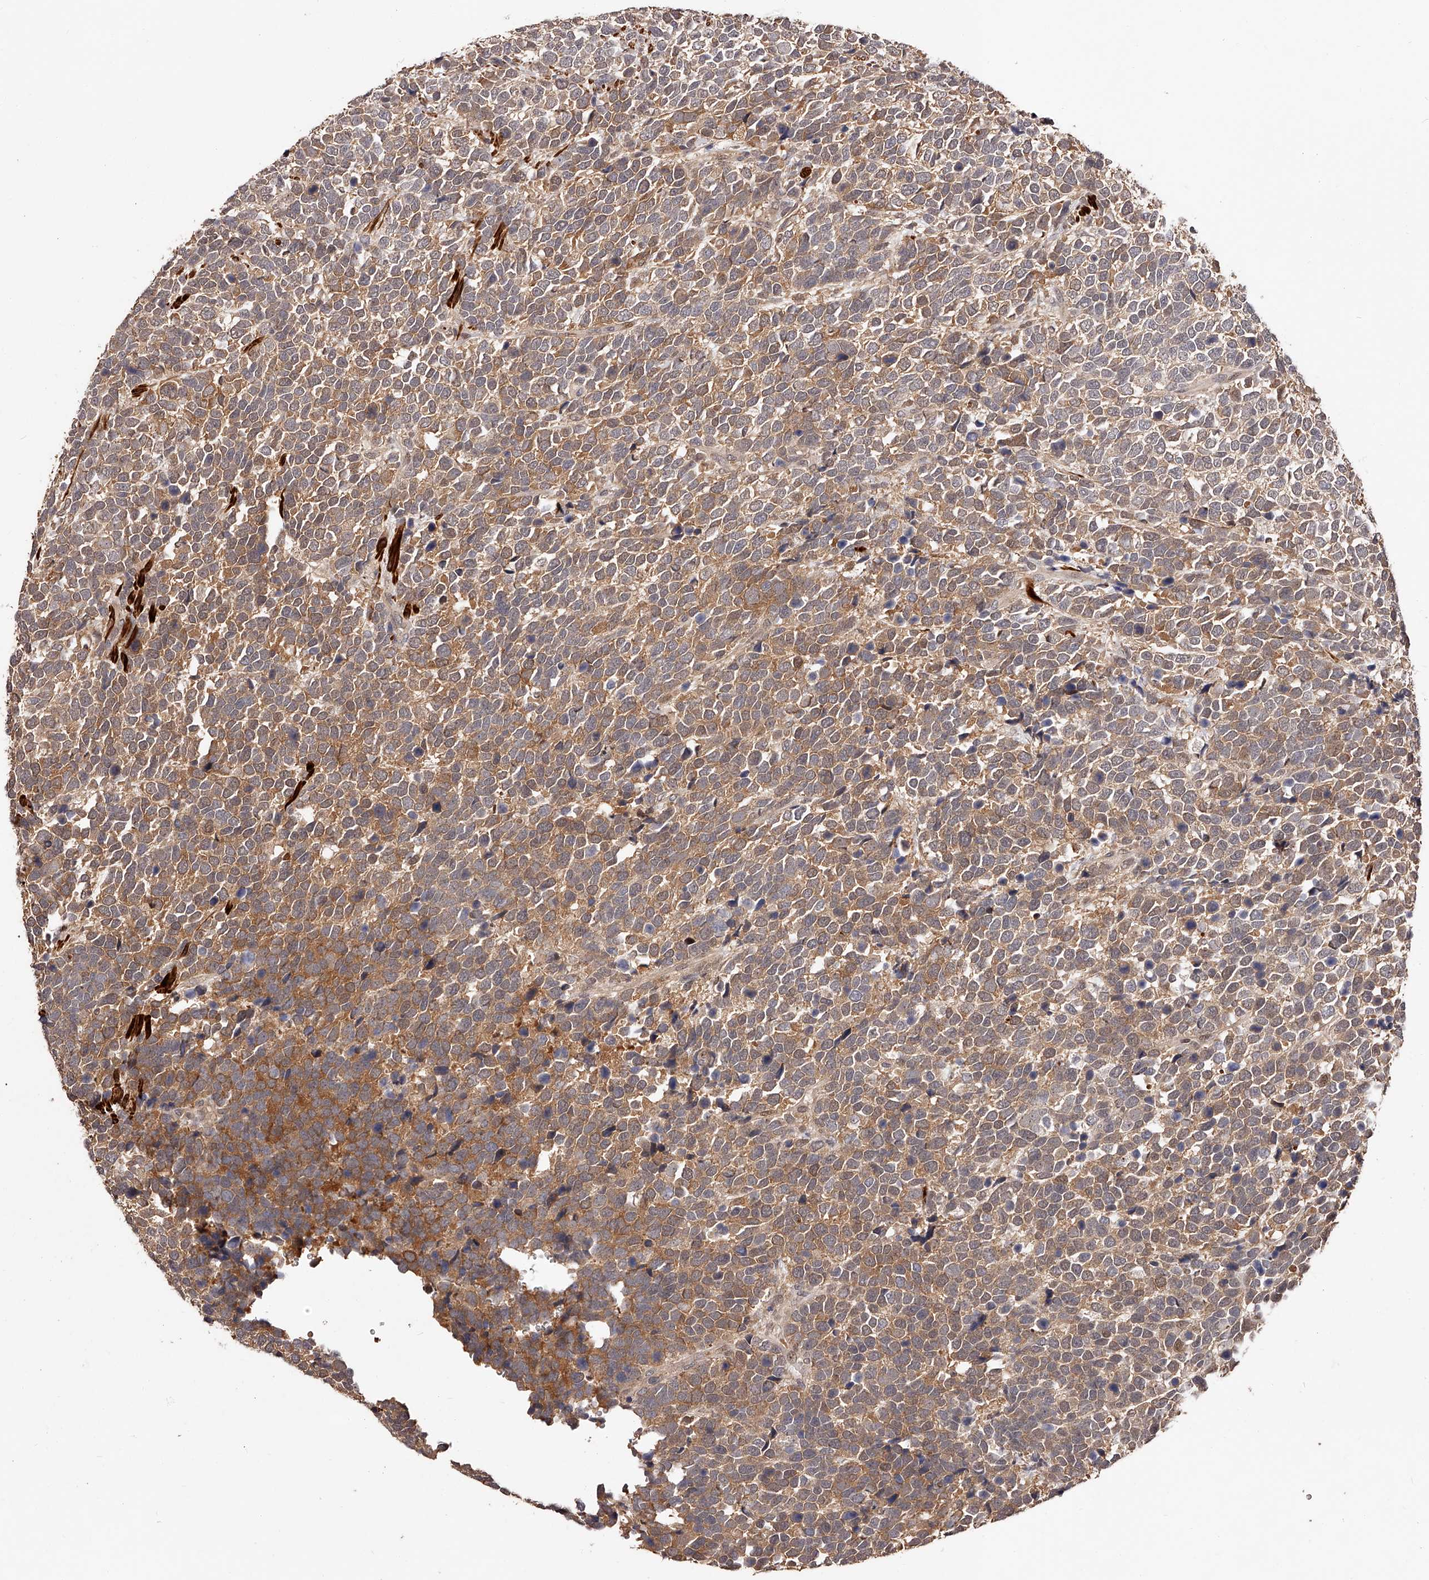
{"staining": {"intensity": "moderate", "quantity": ">75%", "location": "cytoplasmic/membranous"}, "tissue": "urothelial cancer", "cell_type": "Tumor cells", "image_type": "cancer", "snomed": [{"axis": "morphology", "description": "Urothelial carcinoma, High grade"}, {"axis": "topography", "description": "Urinary bladder"}], "caption": "The micrograph demonstrates immunohistochemical staining of high-grade urothelial carcinoma. There is moderate cytoplasmic/membranous expression is appreciated in approximately >75% of tumor cells. (DAB (3,3'-diaminobenzidine) IHC with brightfield microscopy, high magnification).", "gene": "CUL7", "patient": {"sex": "female", "age": 82}}